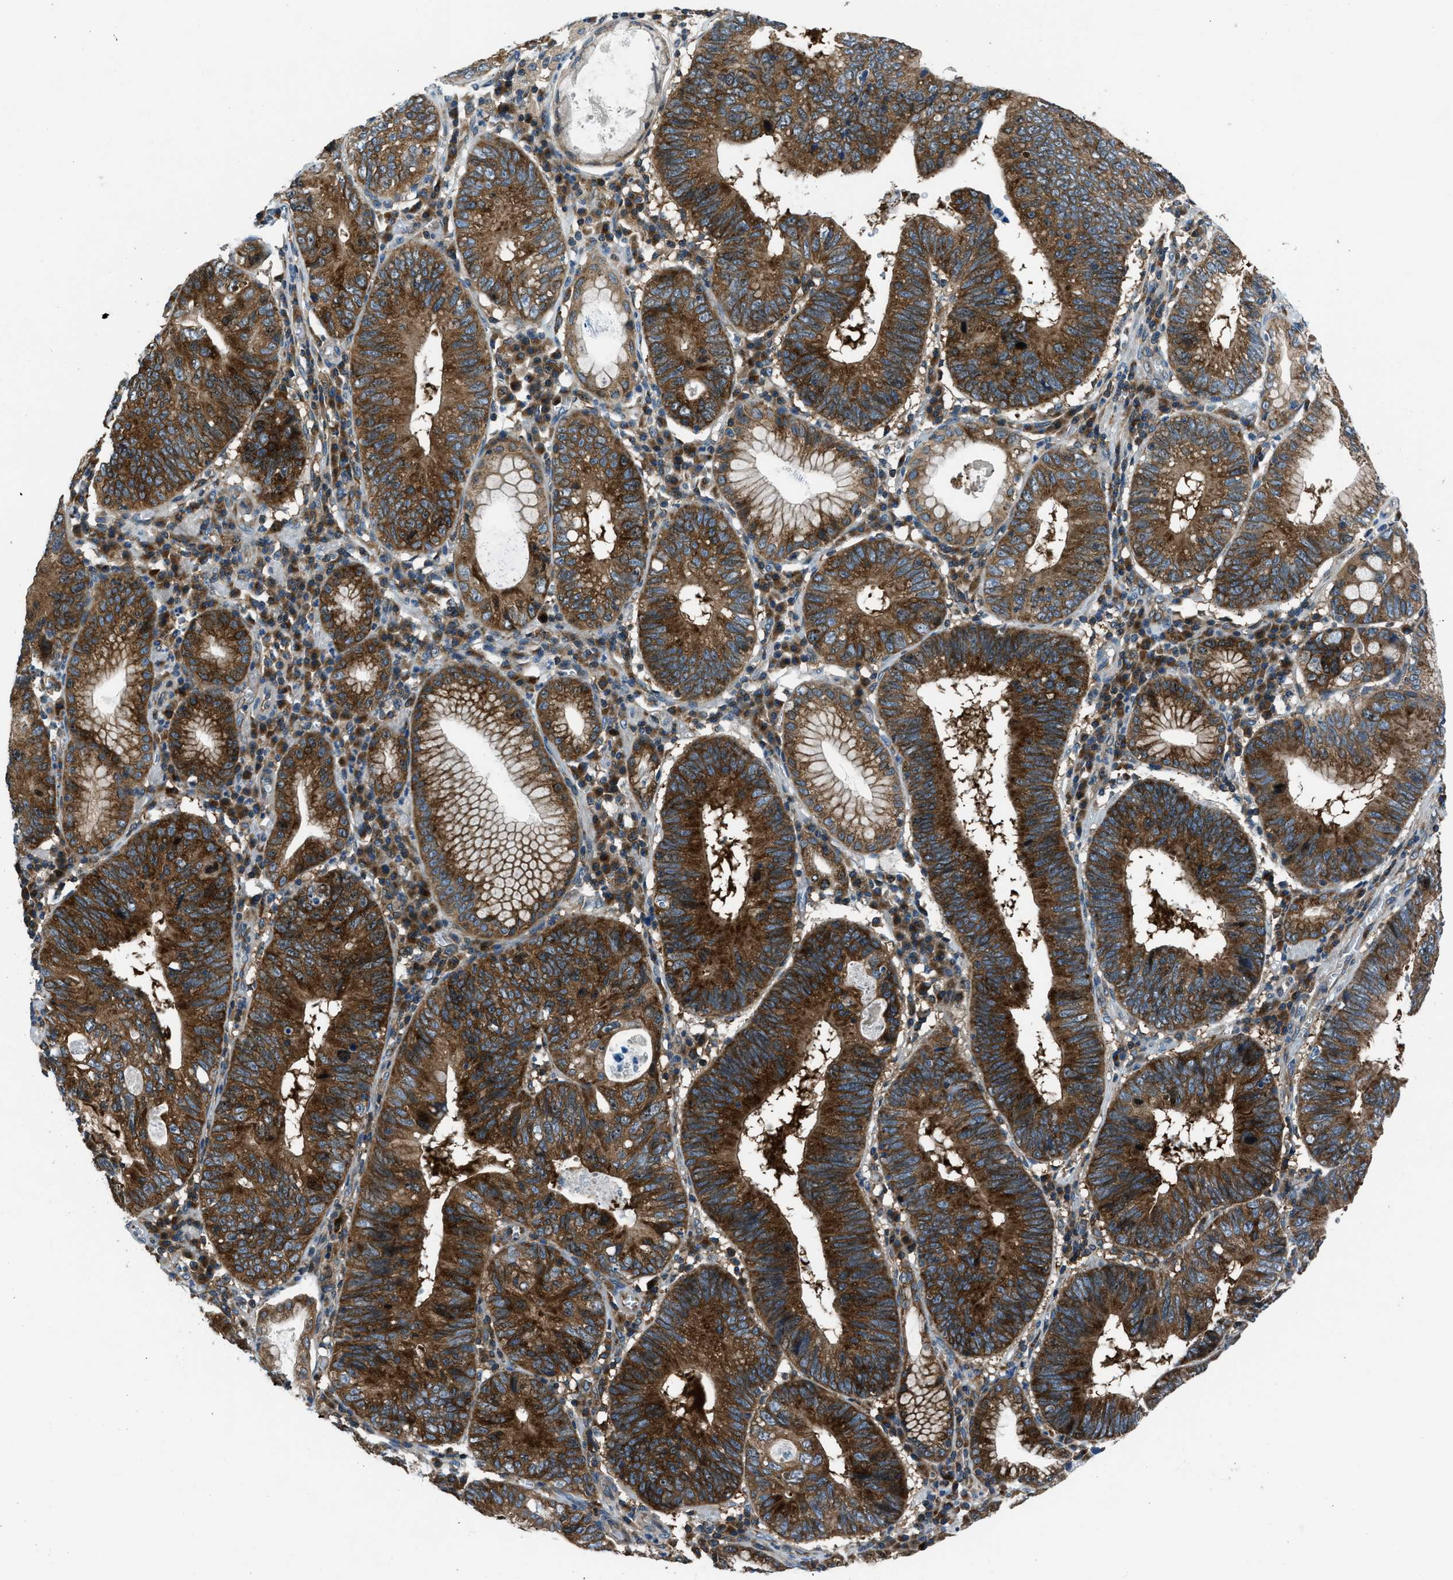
{"staining": {"intensity": "strong", "quantity": ">75%", "location": "cytoplasmic/membranous"}, "tissue": "stomach cancer", "cell_type": "Tumor cells", "image_type": "cancer", "snomed": [{"axis": "morphology", "description": "Adenocarcinoma, NOS"}, {"axis": "topography", "description": "Stomach"}], "caption": "The histopathology image shows immunohistochemical staining of stomach cancer. There is strong cytoplasmic/membranous expression is identified in about >75% of tumor cells.", "gene": "ARFGAP2", "patient": {"sex": "male", "age": 59}}